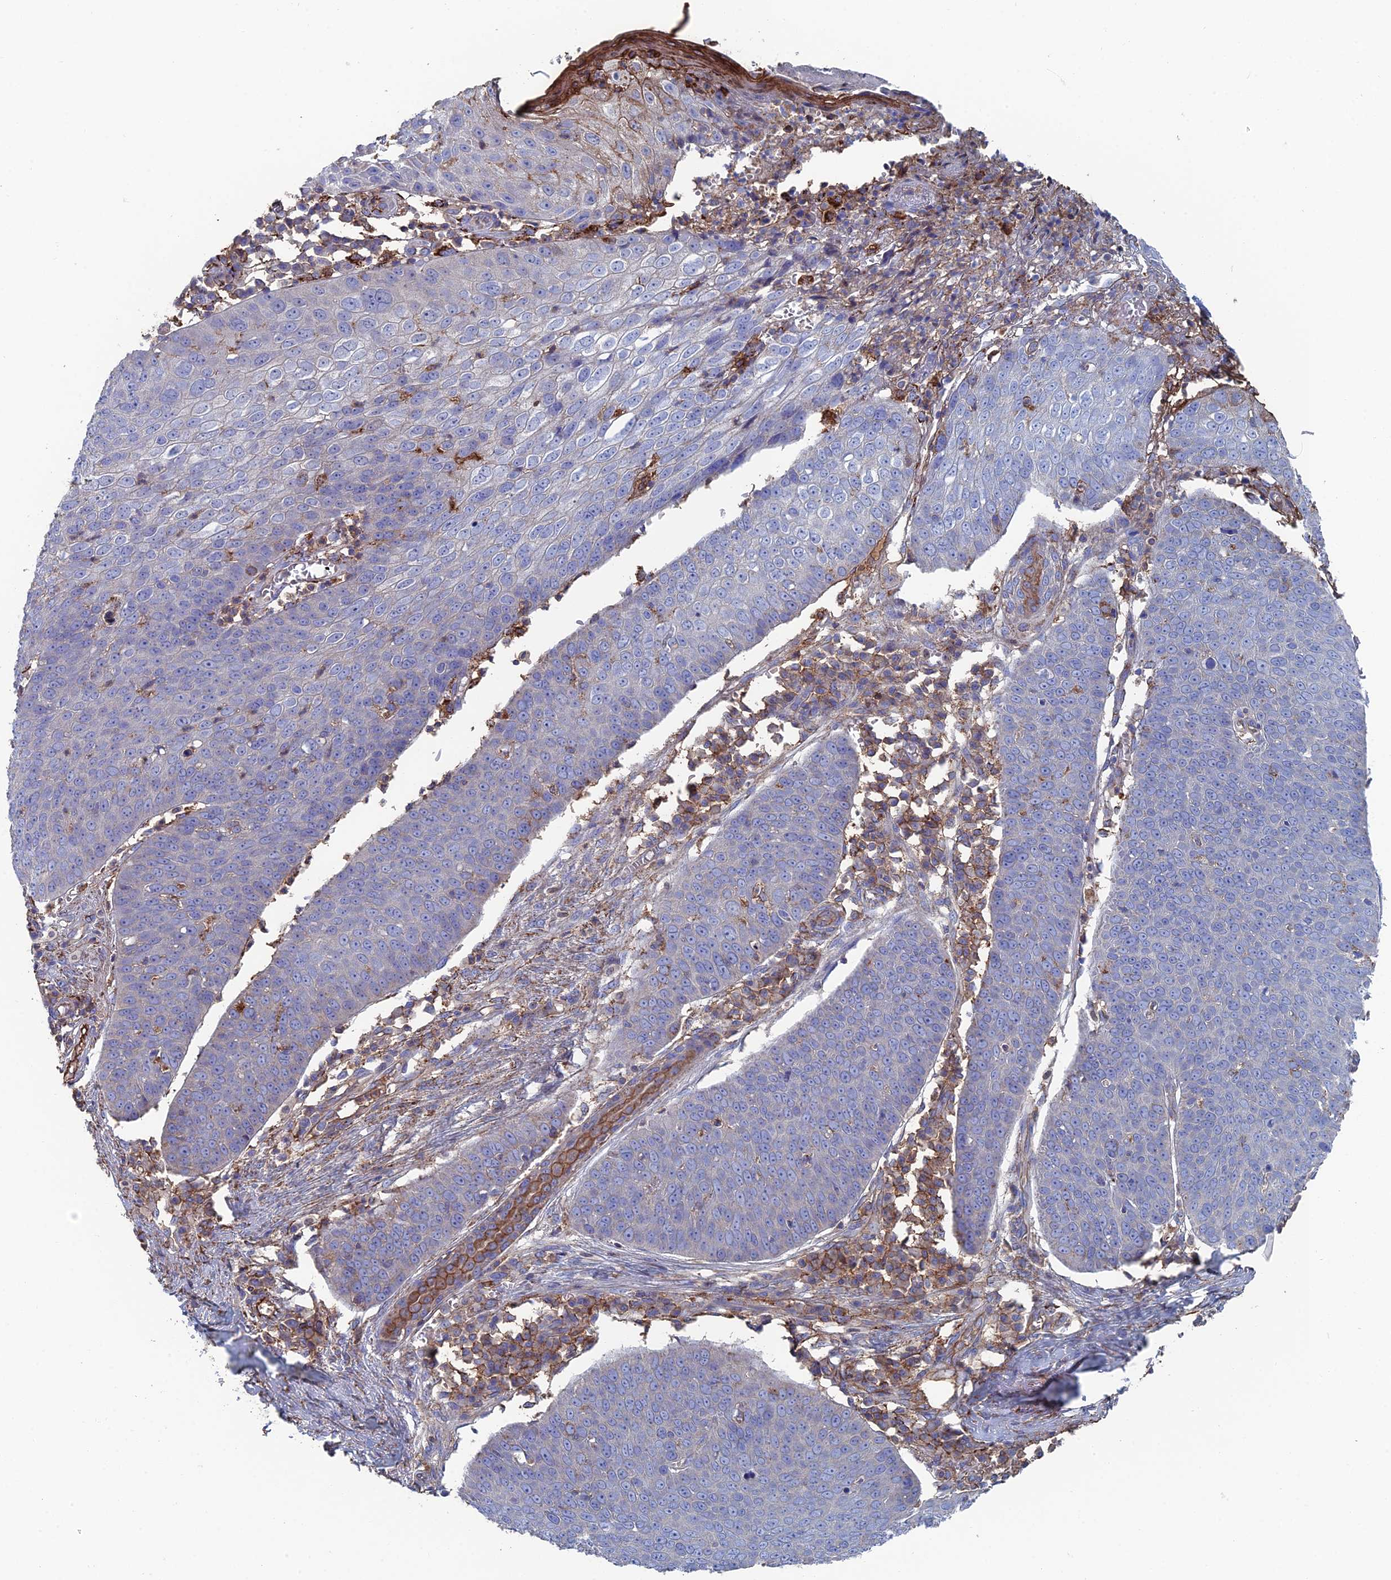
{"staining": {"intensity": "negative", "quantity": "none", "location": "none"}, "tissue": "skin cancer", "cell_type": "Tumor cells", "image_type": "cancer", "snomed": [{"axis": "morphology", "description": "Squamous cell carcinoma, NOS"}, {"axis": "topography", "description": "Skin"}], "caption": "Tumor cells show no significant protein expression in skin cancer (squamous cell carcinoma).", "gene": "SNX11", "patient": {"sex": "male", "age": 71}}